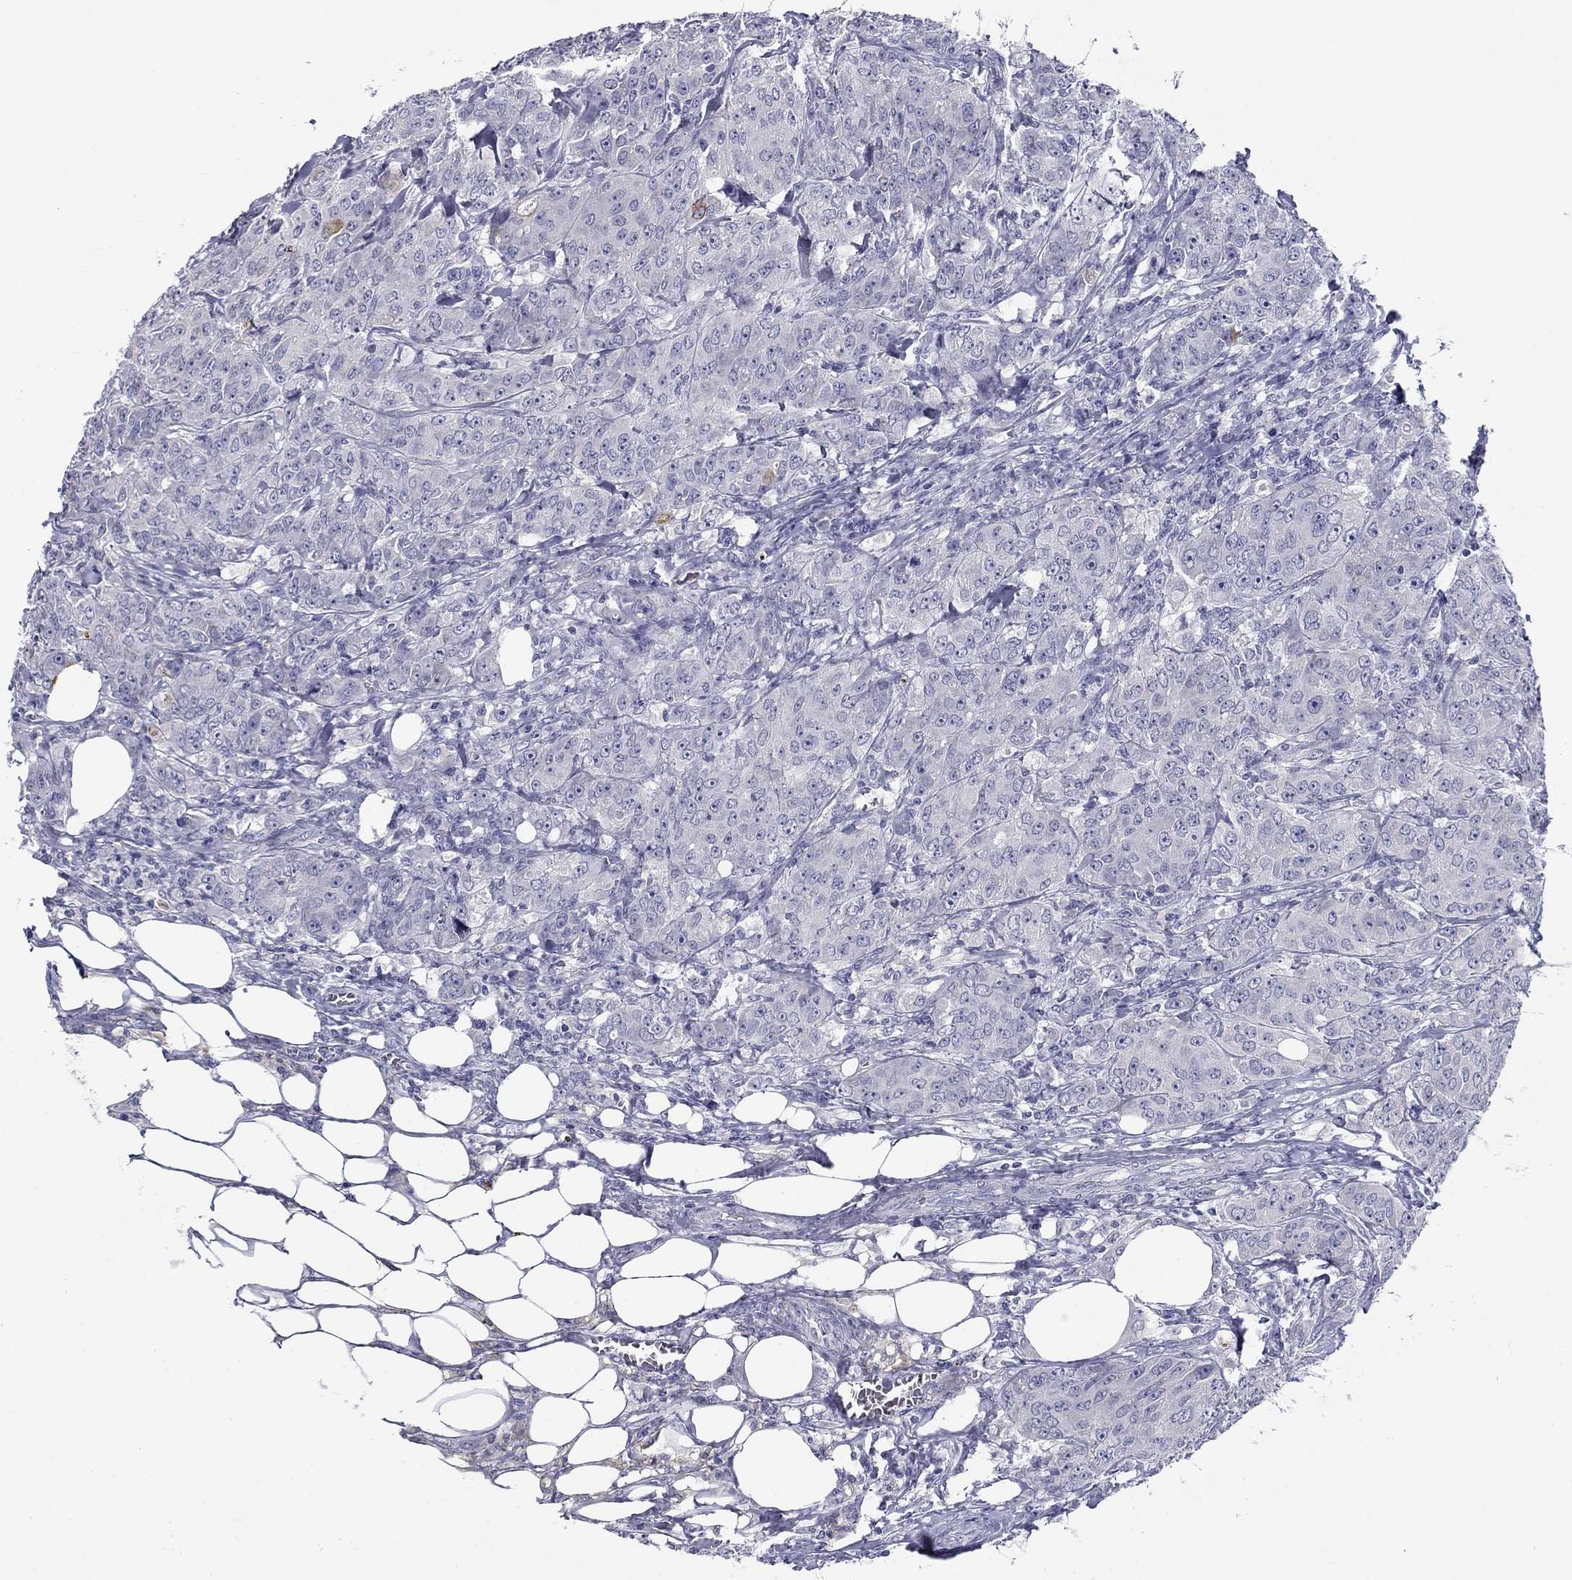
{"staining": {"intensity": "negative", "quantity": "none", "location": "none"}, "tissue": "breast cancer", "cell_type": "Tumor cells", "image_type": "cancer", "snomed": [{"axis": "morphology", "description": "Duct carcinoma"}, {"axis": "topography", "description": "Breast"}], "caption": "DAB immunohistochemical staining of human breast invasive ductal carcinoma shows no significant staining in tumor cells. The staining is performed using DAB (3,3'-diaminobenzidine) brown chromogen with nuclei counter-stained in using hematoxylin.", "gene": "SPATA7", "patient": {"sex": "female", "age": 43}}